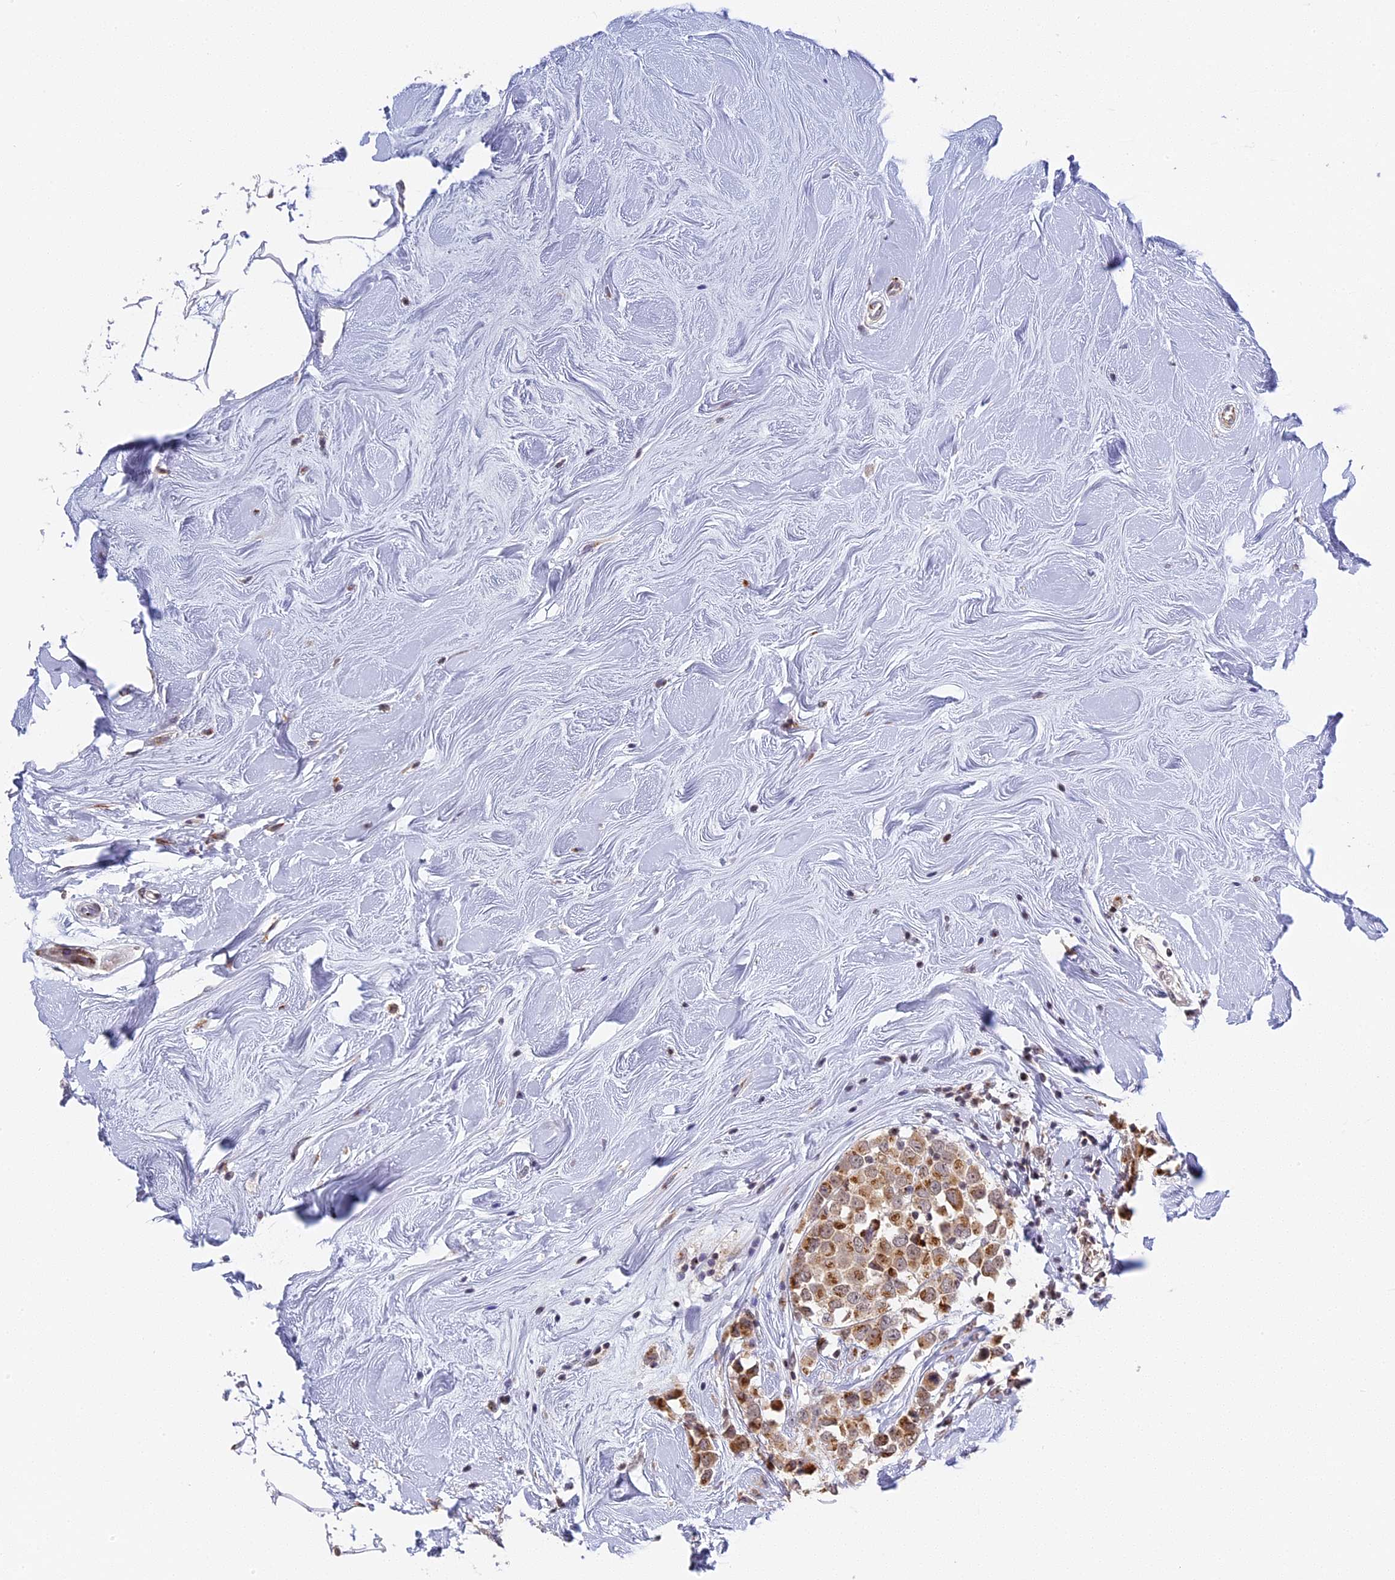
{"staining": {"intensity": "moderate", "quantity": ">75%", "location": "cytoplasmic/membranous"}, "tissue": "breast cancer", "cell_type": "Tumor cells", "image_type": "cancer", "snomed": [{"axis": "morphology", "description": "Duct carcinoma"}, {"axis": "topography", "description": "Breast"}], "caption": "IHC histopathology image of breast invasive ductal carcinoma stained for a protein (brown), which demonstrates medium levels of moderate cytoplasmic/membranous positivity in approximately >75% of tumor cells.", "gene": "HEATR5B", "patient": {"sex": "female", "age": 61}}